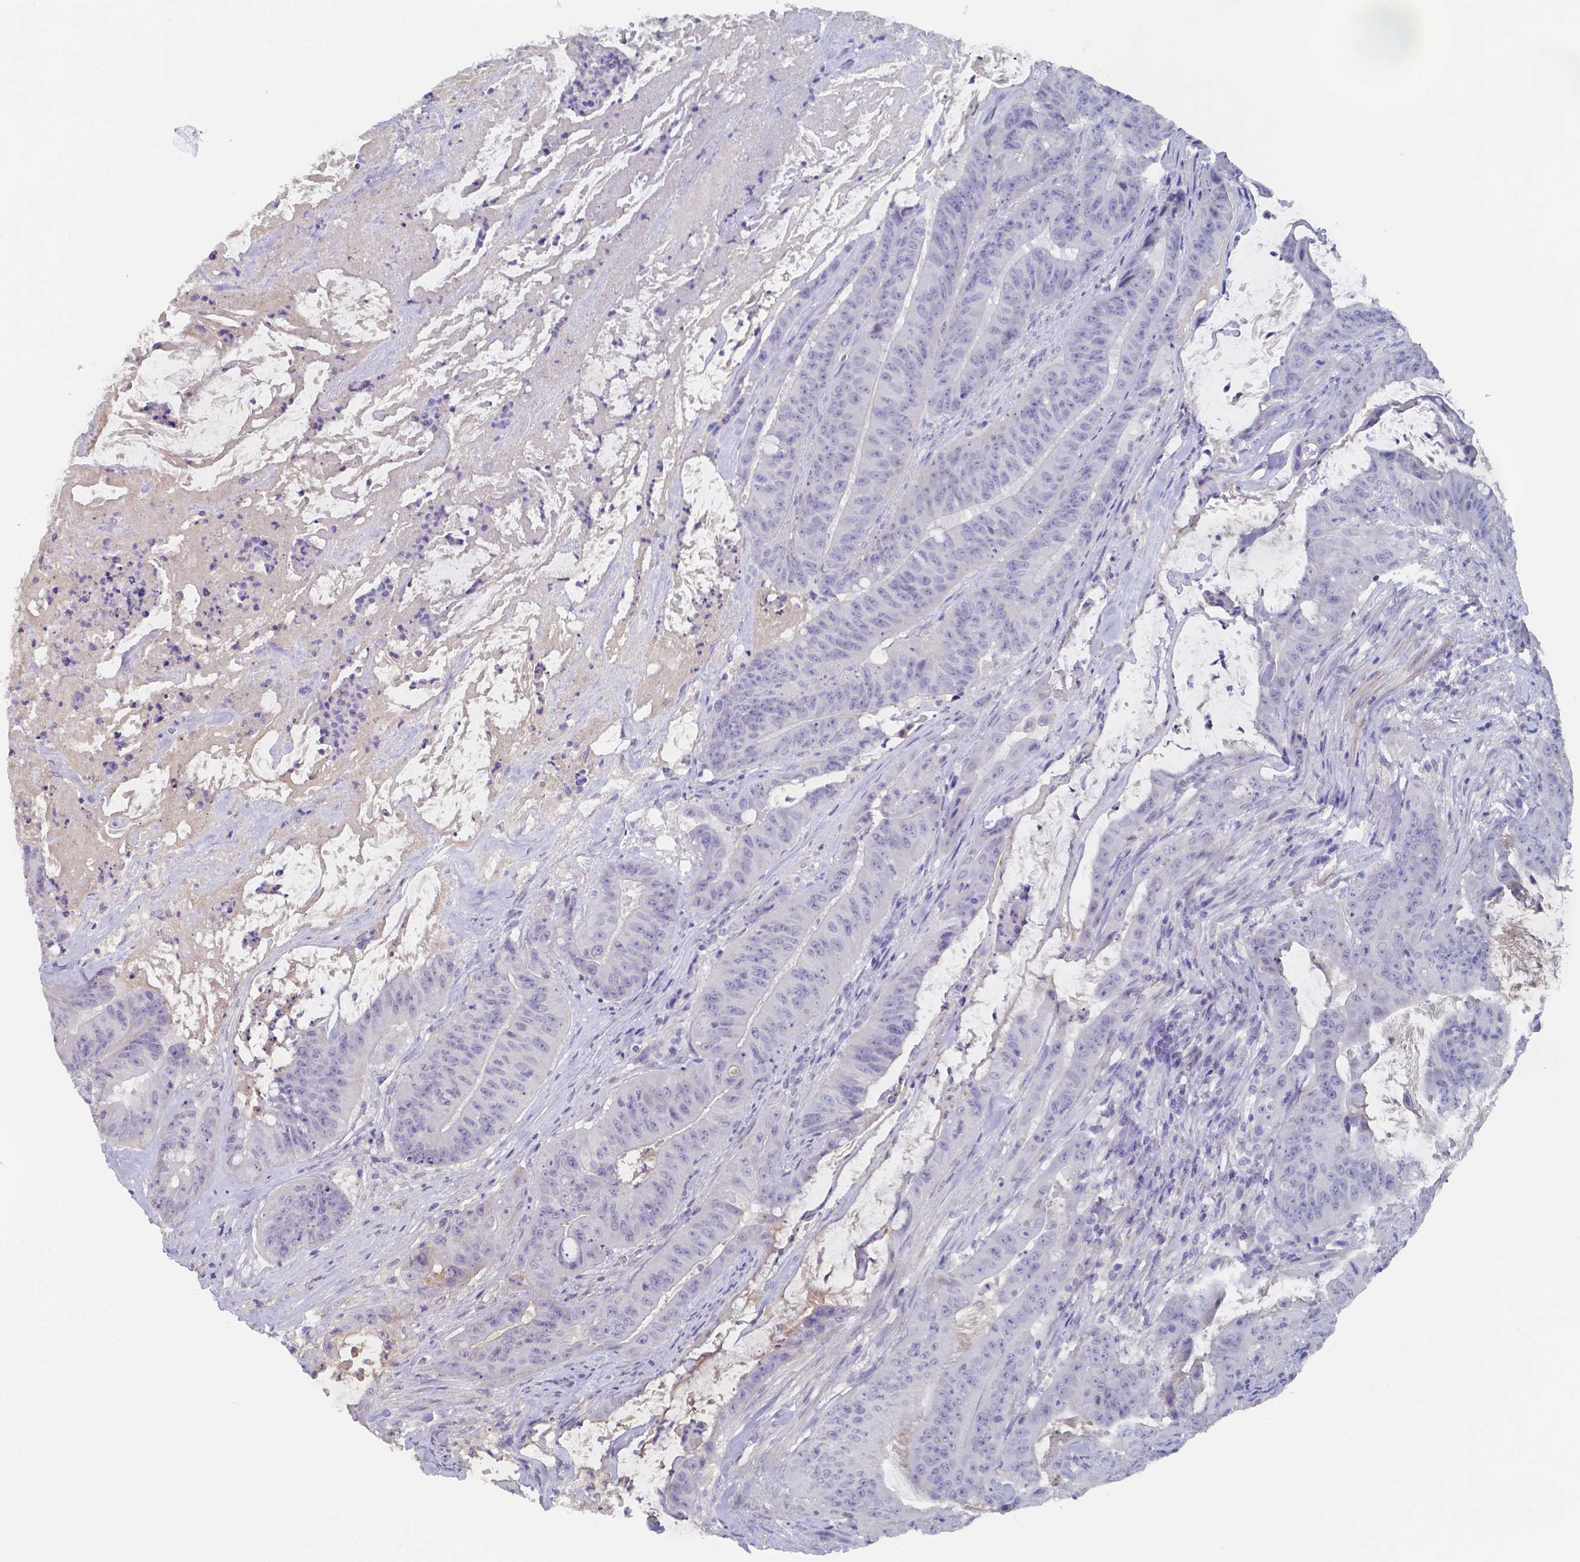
{"staining": {"intensity": "negative", "quantity": "none", "location": "none"}, "tissue": "colorectal cancer", "cell_type": "Tumor cells", "image_type": "cancer", "snomed": [{"axis": "morphology", "description": "Adenocarcinoma, NOS"}, {"axis": "topography", "description": "Colon"}], "caption": "DAB (3,3'-diaminobenzidine) immunohistochemical staining of colorectal cancer (adenocarcinoma) demonstrates no significant positivity in tumor cells. The staining is performed using DAB brown chromogen with nuclei counter-stained in using hematoxylin.", "gene": "BTBD17", "patient": {"sex": "male", "age": 33}}